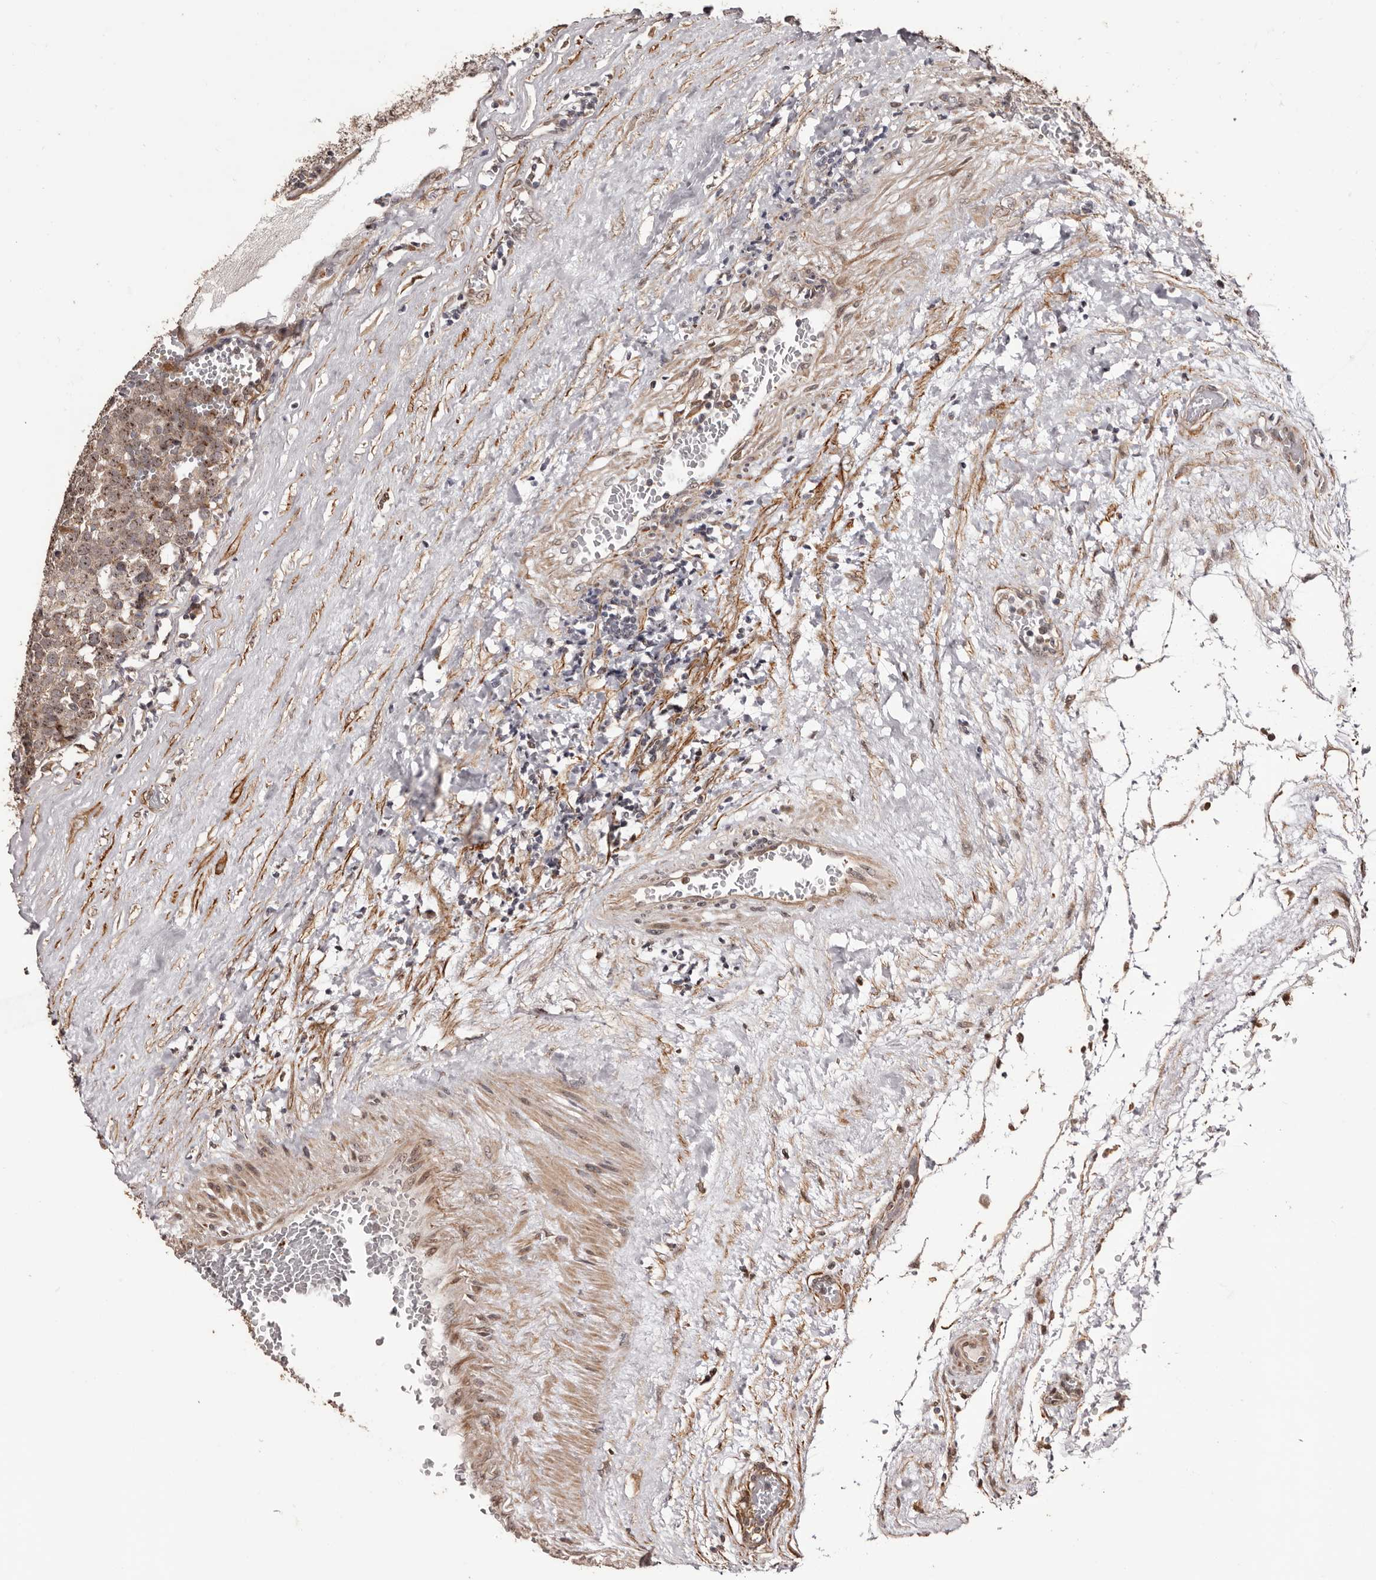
{"staining": {"intensity": "weak", "quantity": "<25%", "location": "cytoplasmic/membranous,nuclear"}, "tissue": "testis cancer", "cell_type": "Tumor cells", "image_type": "cancer", "snomed": [{"axis": "morphology", "description": "Seminoma, NOS"}, {"axis": "topography", "description": "Testis"}], "caption": "Immunohistochemistry (IHC) of seminoma (testis) exhibits no expression in tumor cells.", "gene": "ZCCHC7", "patient": {"sex": "male", "age": 71}}